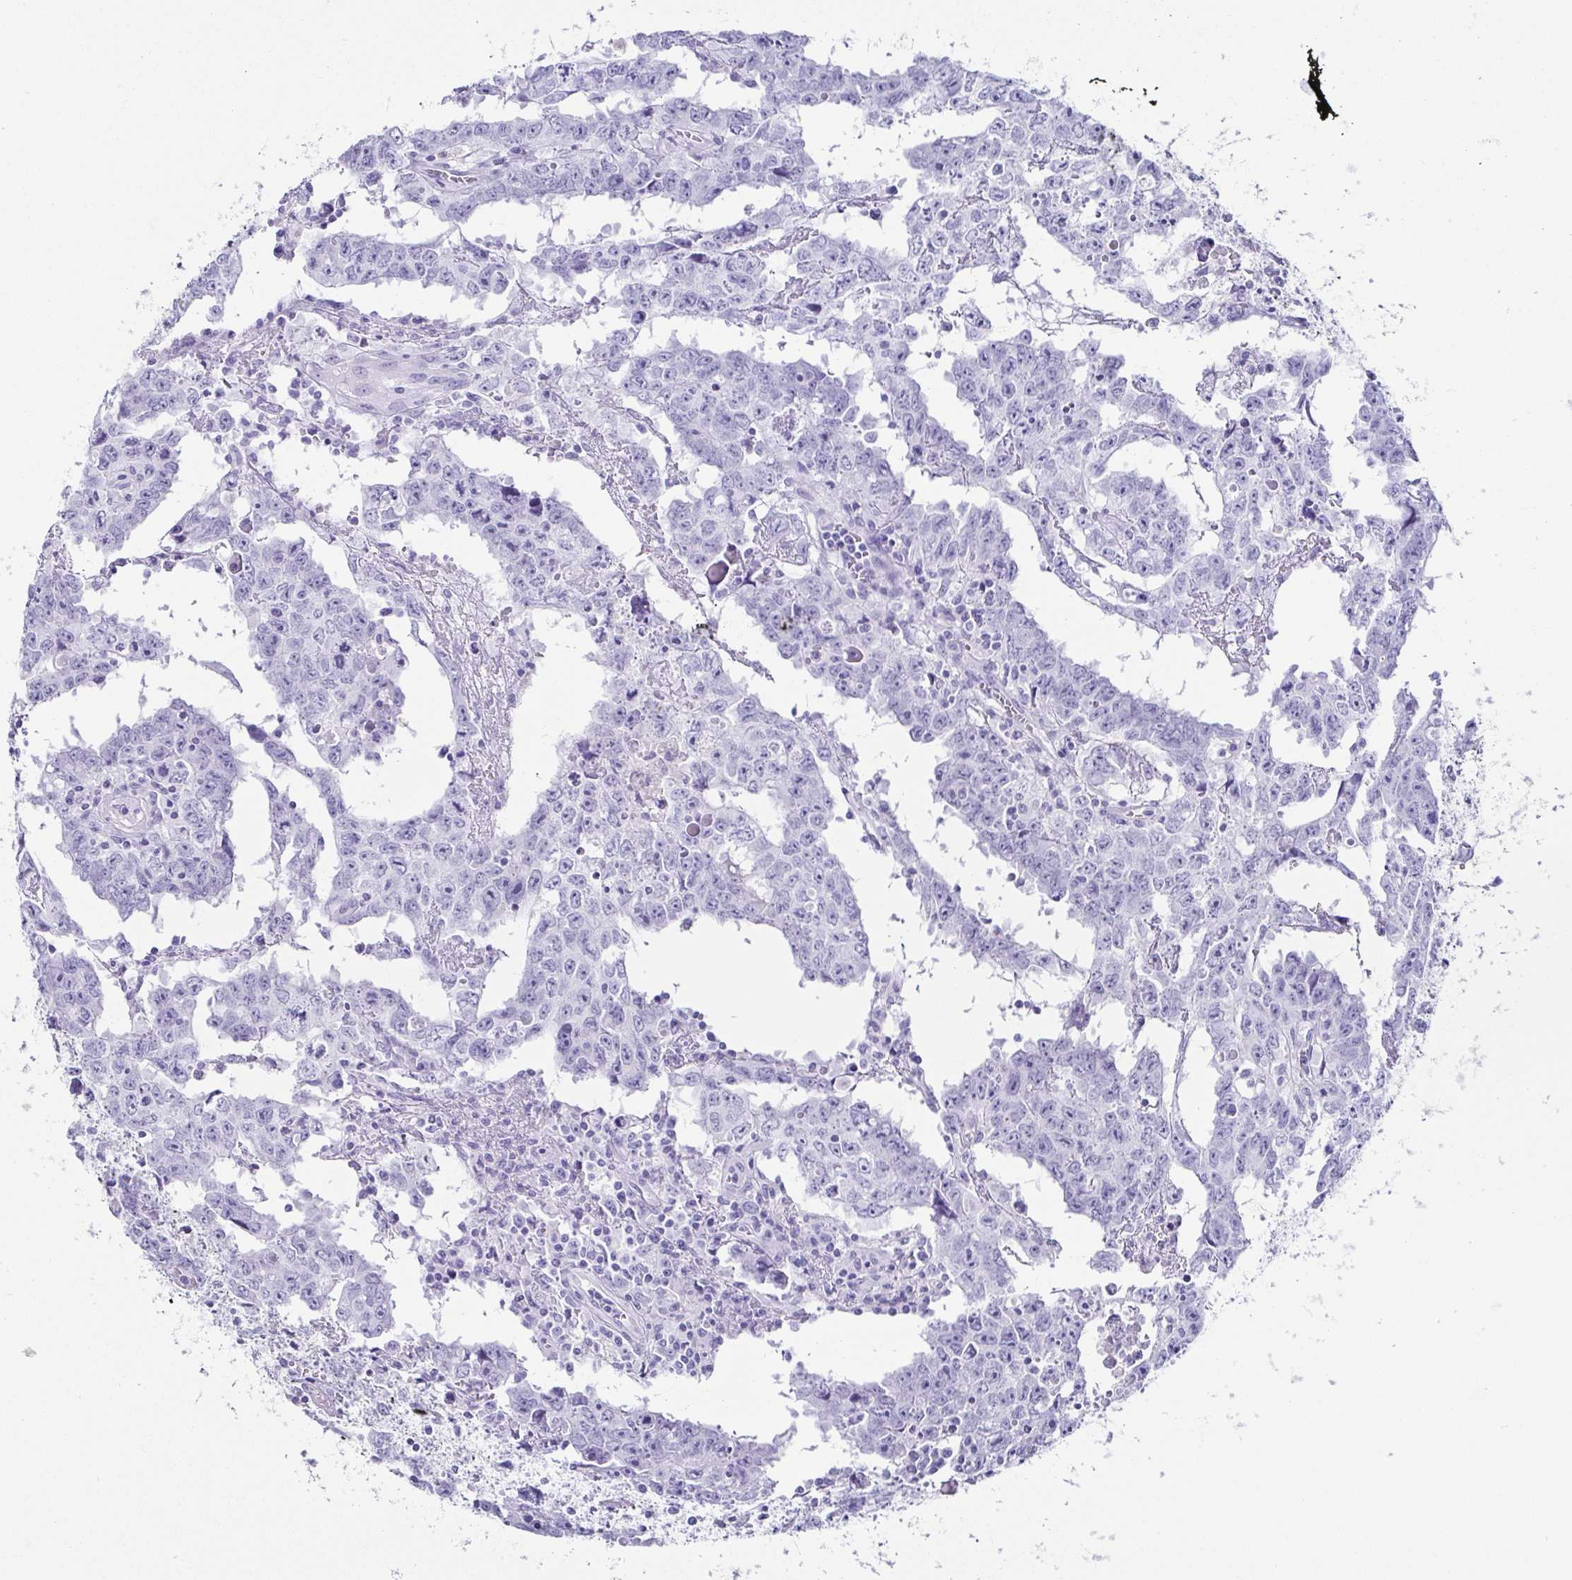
{"staining": {"intensity": "negative", "quantity": "none", "location": "none"}, "tissue": "testis cancer", "cell_type": "Tumor cells", "image_type": "cancer", "snomed": [{"axis": "morphology", "description": "Carcinoma, Embryonal, NOS"}, {"axis": "topography", "description": "Testis"}], "caption": "High power microscopy micrograph of an immunohistochemistry (IHC) image of embryonal carcinoma (testis), revealing no significant positivity in tumor cells.", "gene": "CD164L2", "patient": {"sex": "male", "age": 22}}